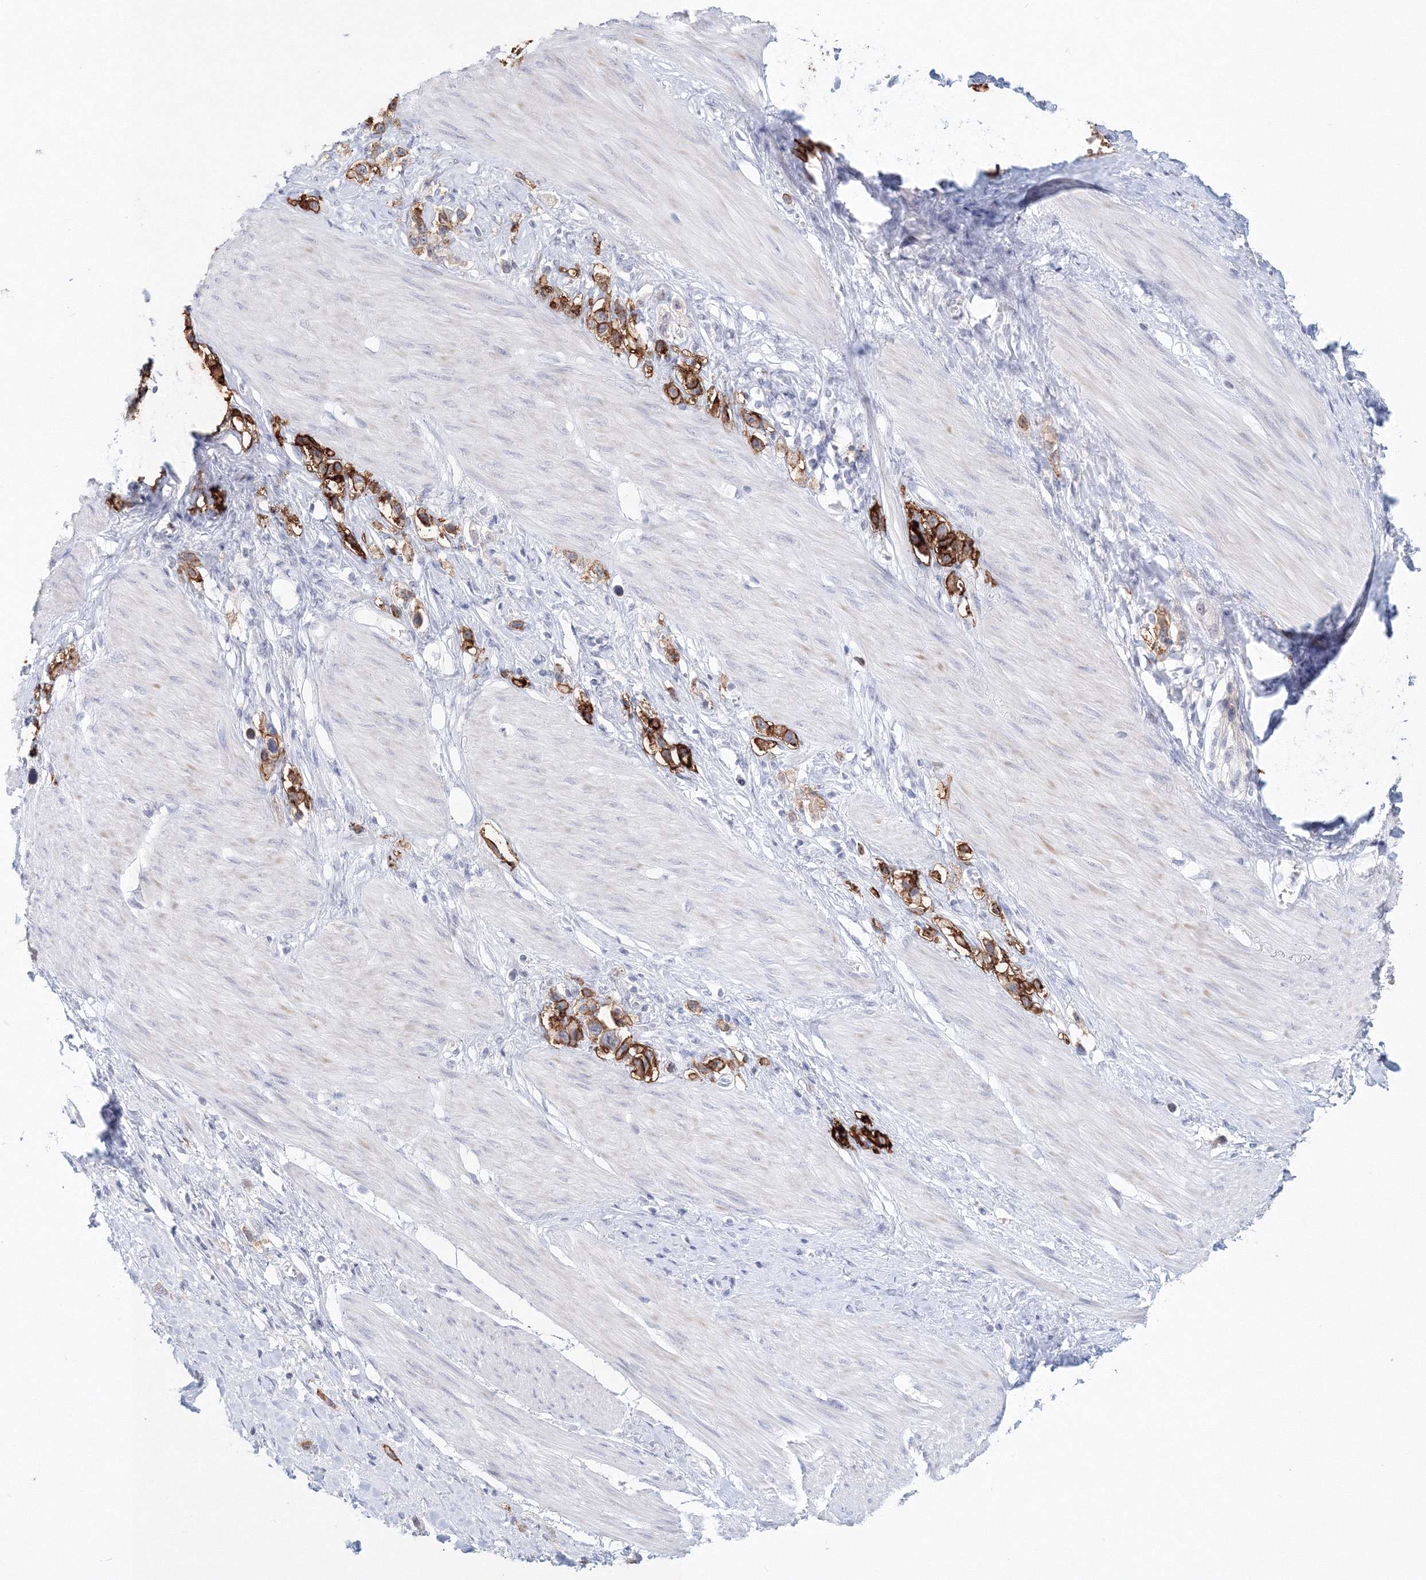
{"staining": {"intensity": "strong", "quantity": ">75%", "location": "cytoplasmic/membranous"}, "tissue": "stomach cancer", "cell_type": "Tumor cells", "image_type": "cancer", "snomed": [{"axis": "morphology", "description": "Adenocarcinoma, NOS"}, {"axis": "topography", "description": "Stomach"}], "caption": "Immunohistochemical staining of human stomach cancer displays high levels of strong cytoplasmic/membranous protein positivity in approximately >75% of tumor cells.", "gene": "VSIG1", "patient": {"sex": "female", "age": 65}}